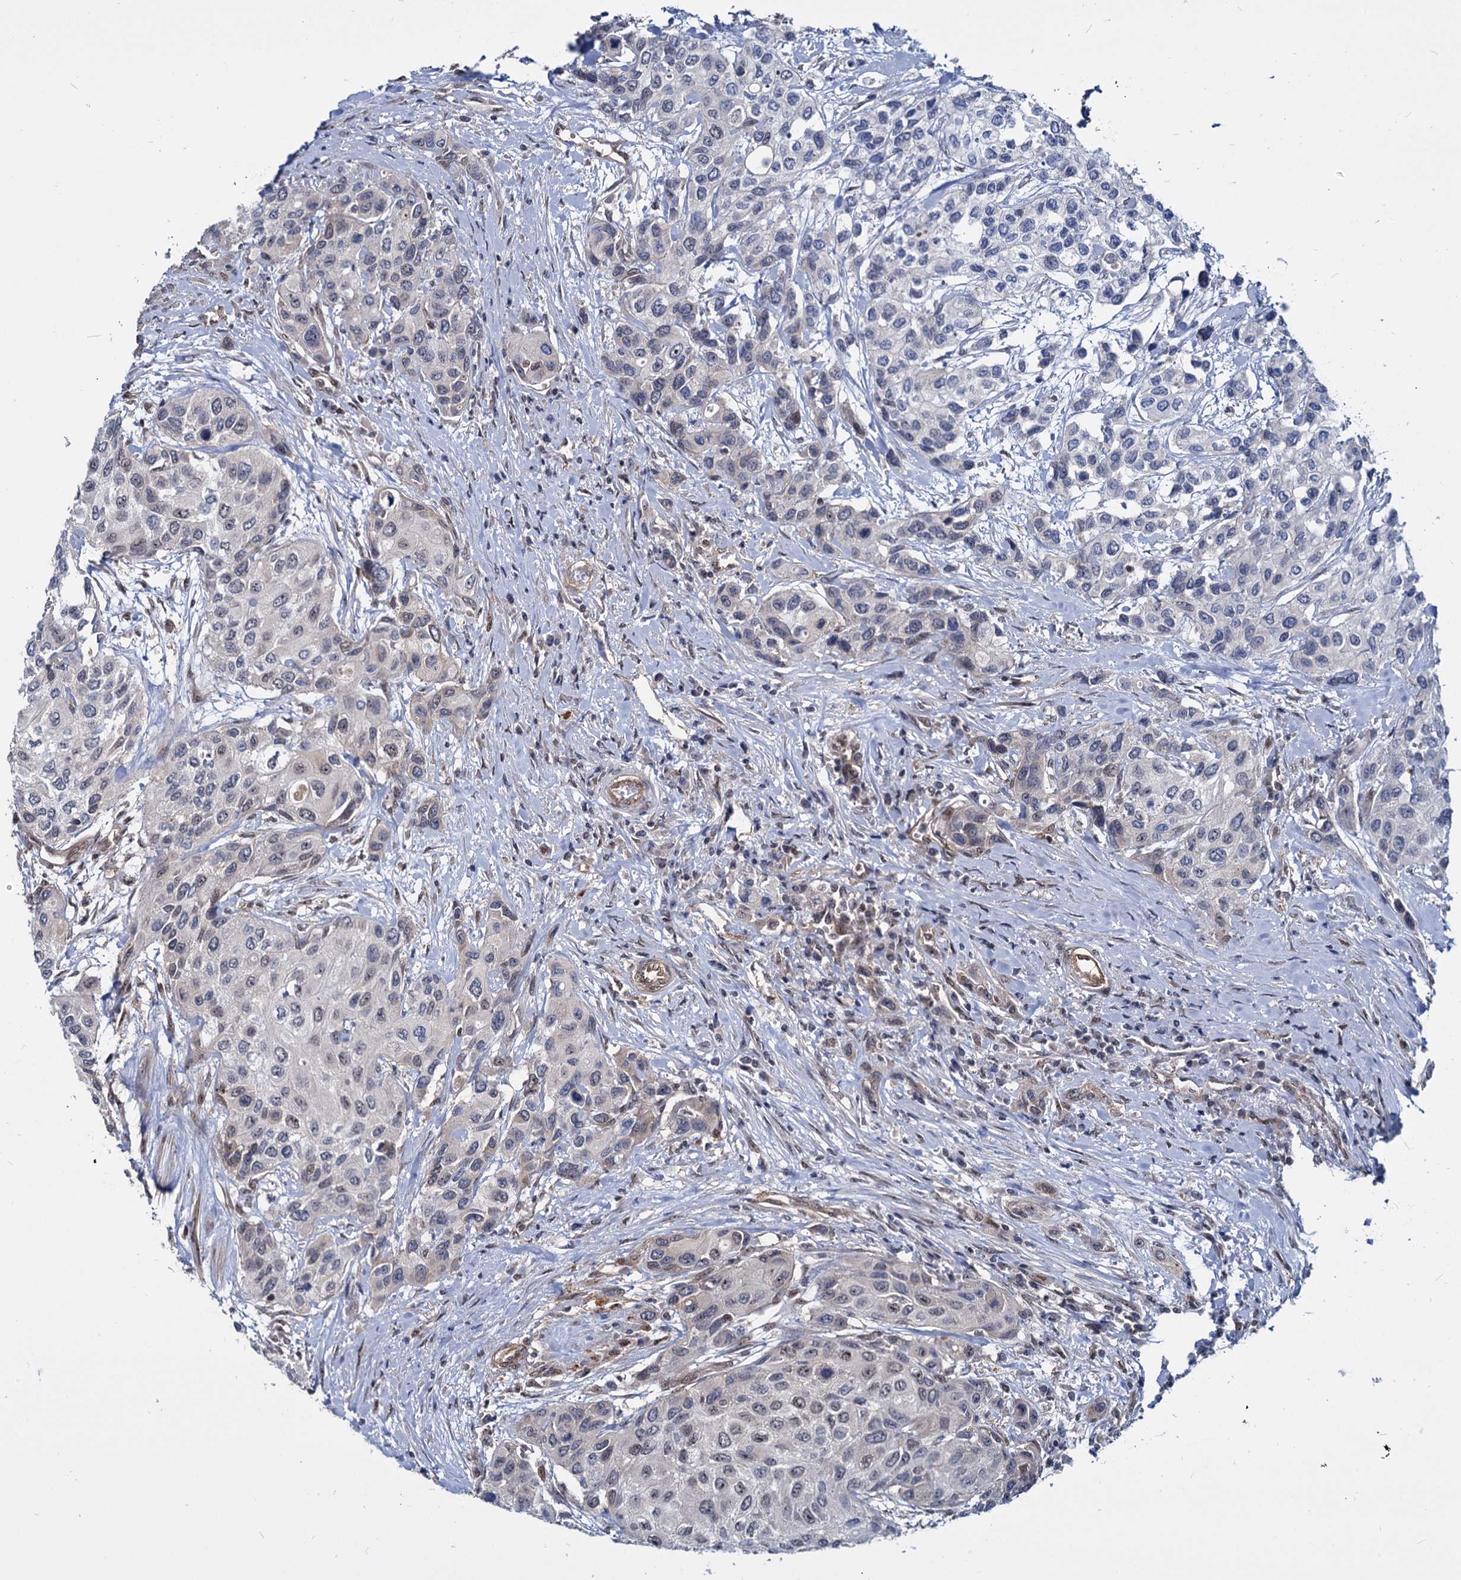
{"staining": {"intensity": "weak", "quantity": "<25%", "location": "cytoplasmic/membranous,nuclear"}, "tissue": "urothelial cancer", "cell_type": "Tumor cells", "image_type": "cancer", "snomed": [{"axis": "morphology", "description": "Normal tissue, NOS"}, {"axis": "morphology", "description": "Urothelial carcinoma, High grade"}, {"axis": "topography", "description": "Vascular tissue"}, {"axis": "topography", "description": "Urinary bladder"}], "caption": "High magnification brightfield microscopy of urothelial carcinoma (high-grade) stained with DAB (brown) and counterstained with hematoxylin (blue): tumor cells show no significant expression. (Stains: DAB (3,3'-diaminobenzidine) immunohistochemistry with hematoxylin counter stain, Microscopy: brightfield microscopy at high magnification).", "gene": "UBLCP1", "patient": {"sex": "female", "age": 56}}